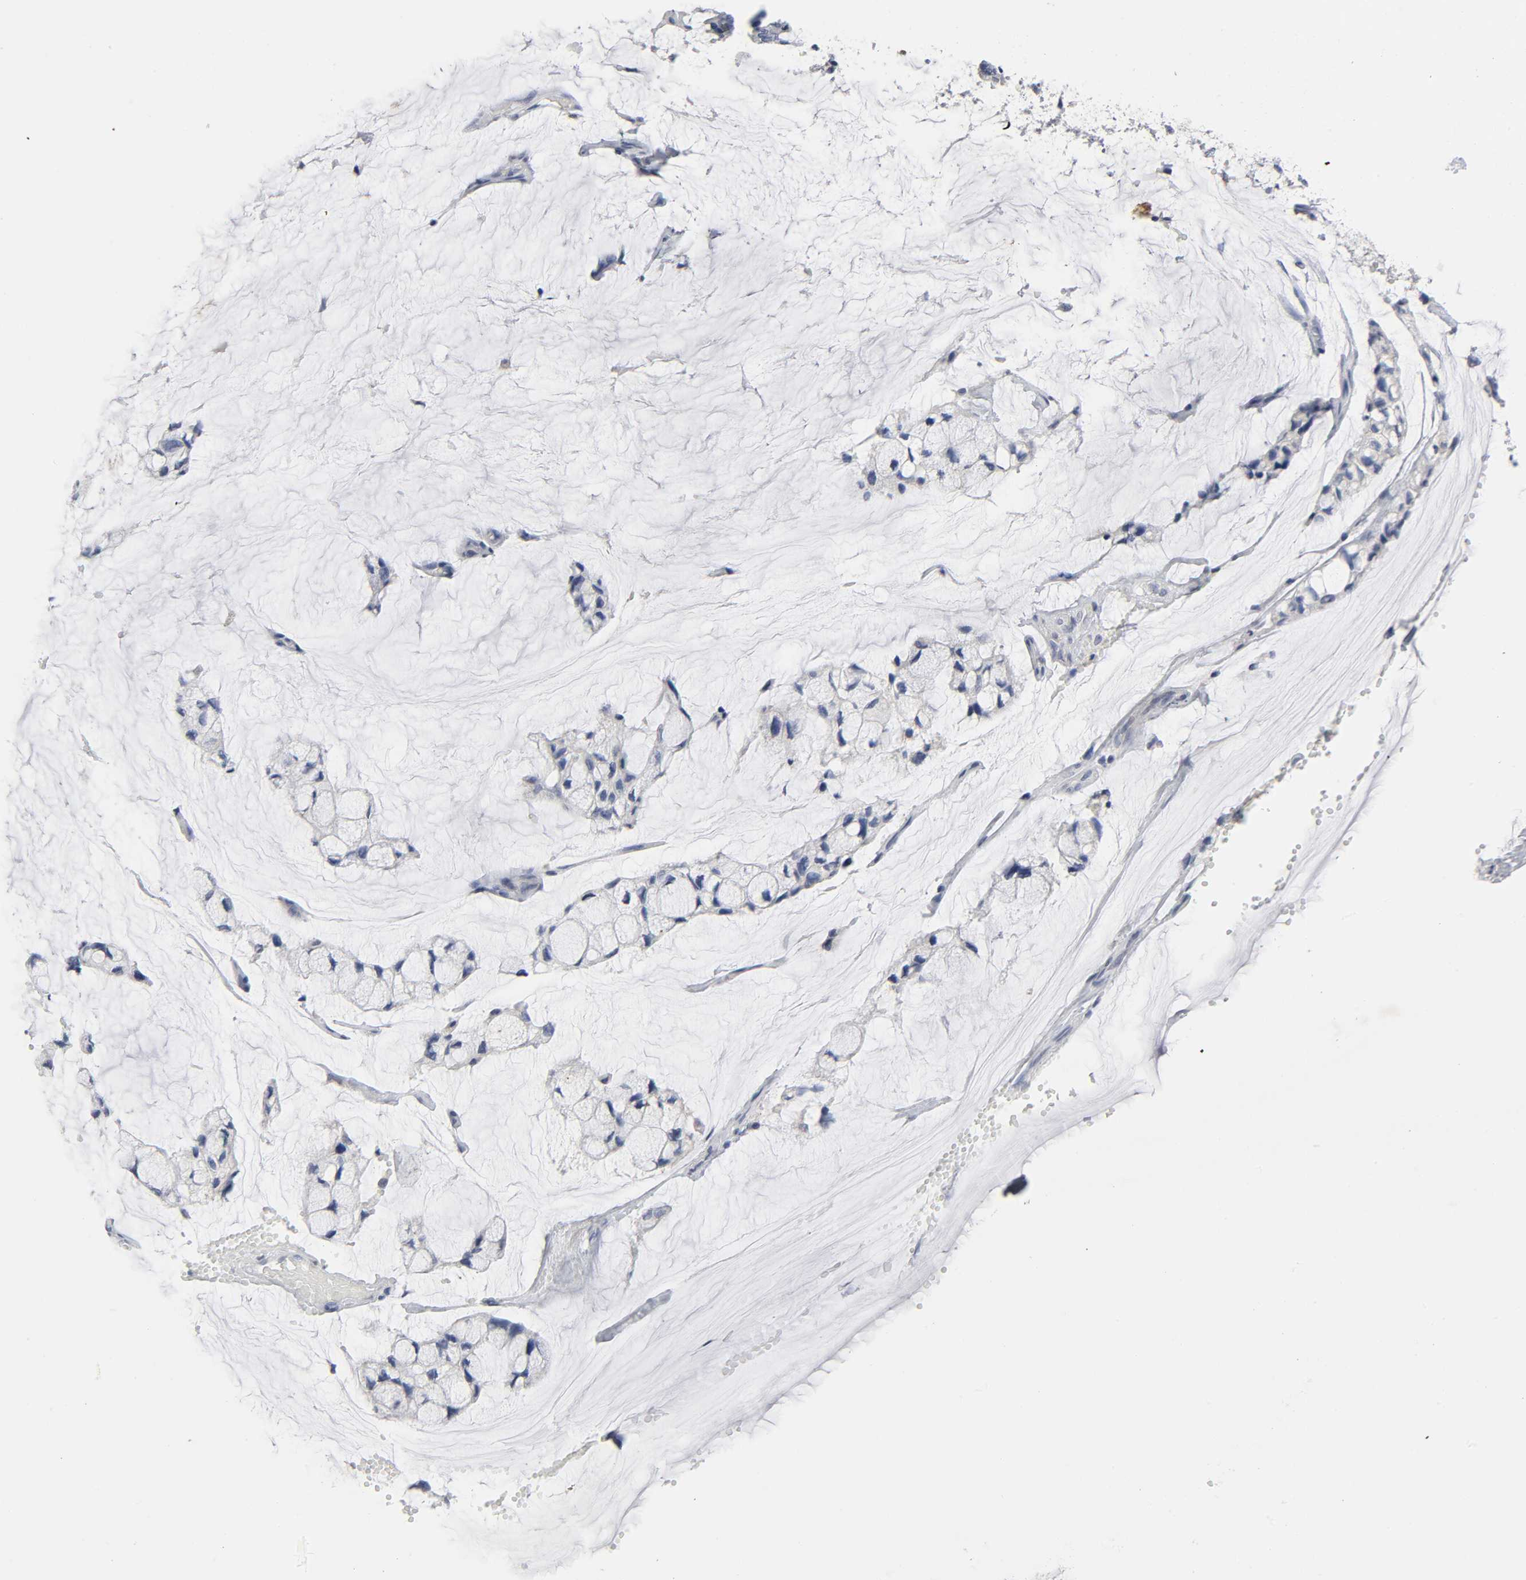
{"staining": {"intensity": "negative", "quantity": "none", "location": "none"}, "tissue": "ovarian cancer", "cell_type": "Tumor cells", "image_type": "cancer", "snomed": [{"axis": "morphology", "description": "Cystadenocarcinoma, mucinous, NOS"}, {"axis": "topography", "description": "Ovary"}], "caption": "IHC of human mucinous cystadenocarcinoma (ovarian) shows no staining in tumor cells.", "gene": "SALL2", "patient": {"sex": "female", "age": 39}}